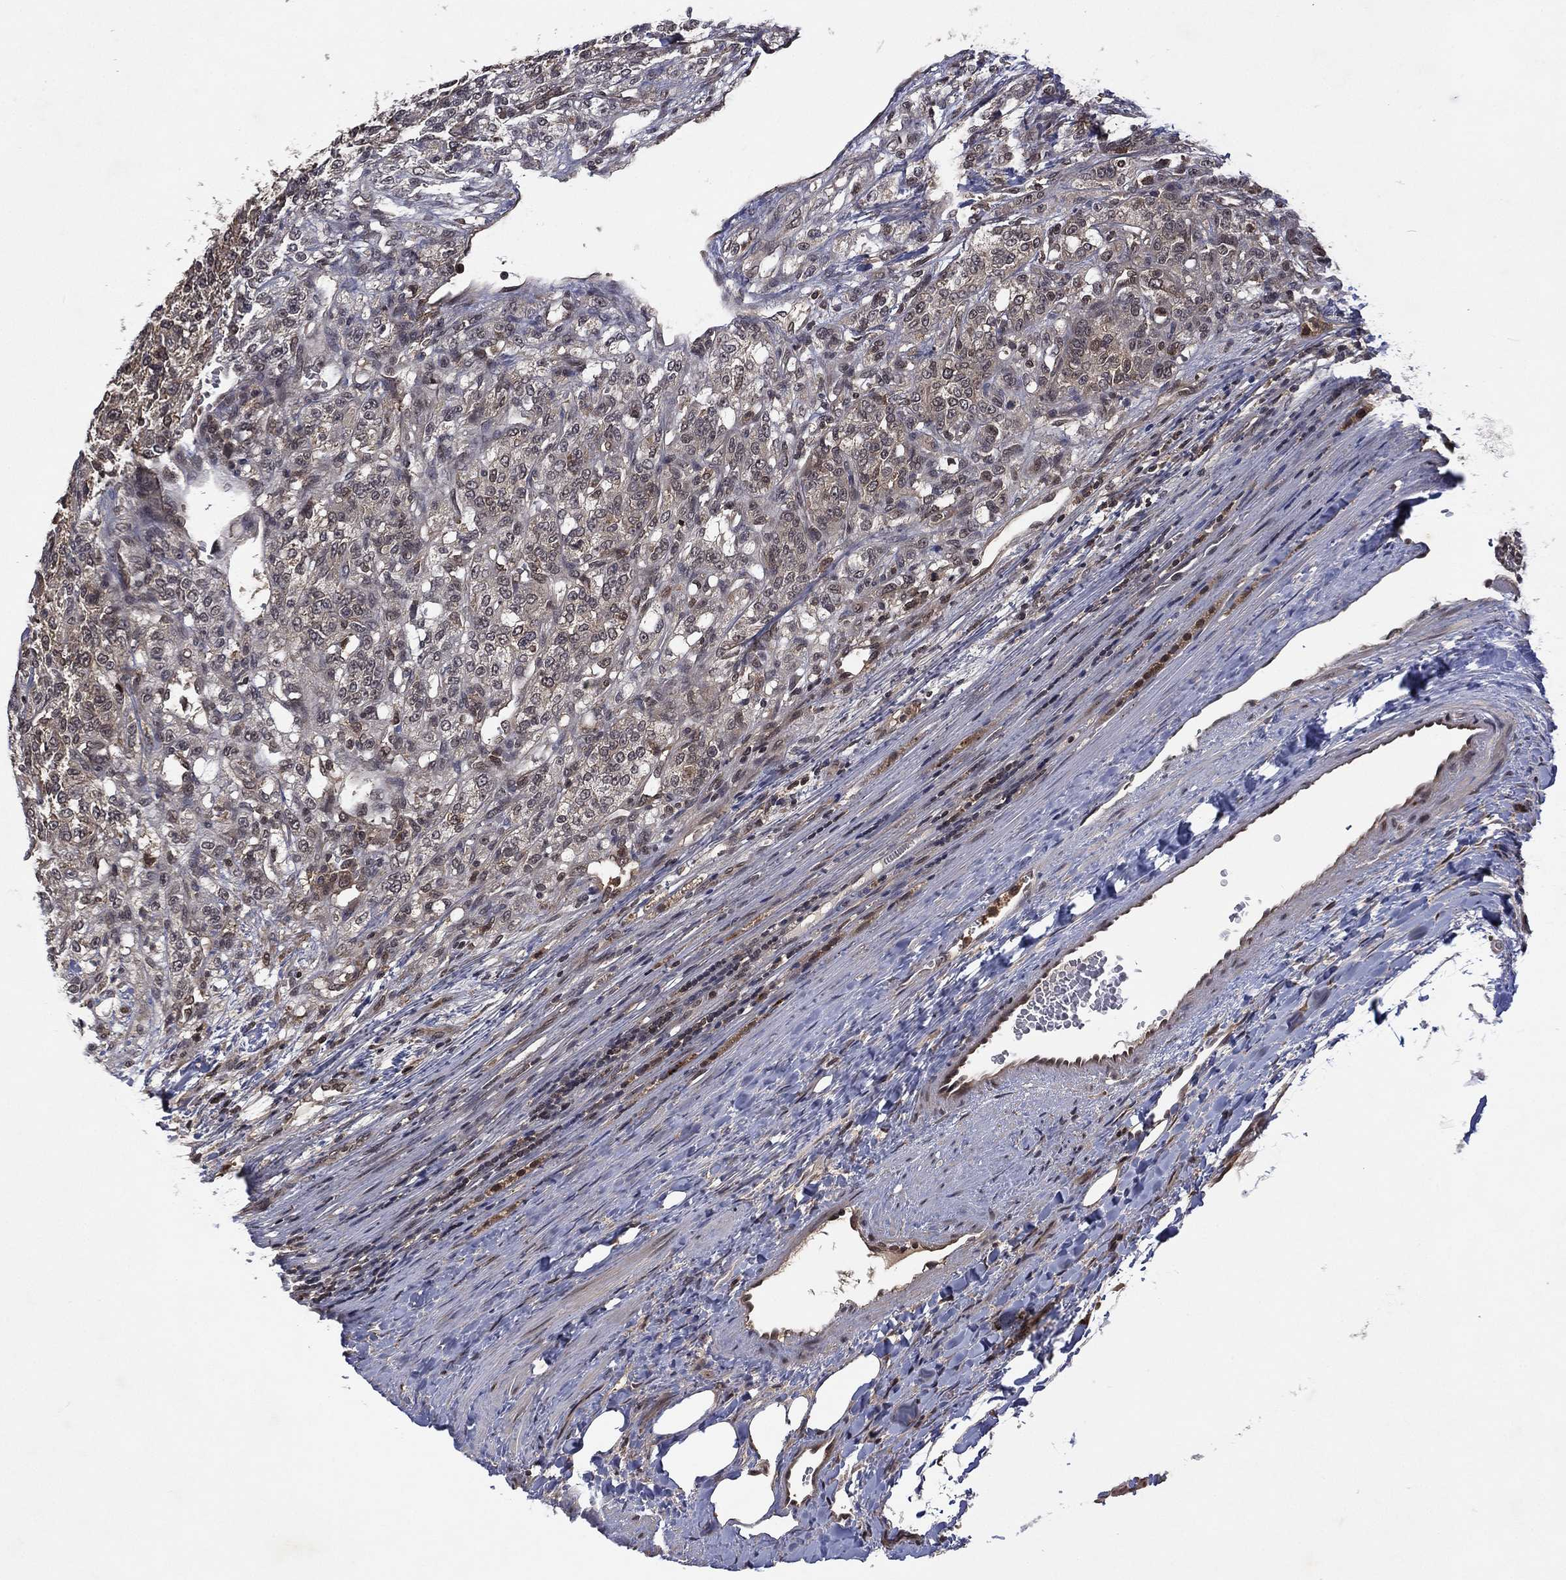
{"staining": {"intensity": "negative", "quantity": "none", "location": "none"}, "tissue": "renal cancer", "cell_type": "Tumor cells", "image_type": "cancer", "snomed": [{"axis": "morphology", "description": "Adenocarcinoma, NOS"}, {"axis": "topography", "description": "Kidney"}], "caption": "High magnification brightfield microscopy of renal cancer (adenocarcinoma) stained with DAB (brown) and counterstained with hematoxylin (blue): tumor cells show no significant positivity.", "gene": "ATG4B", "patient": {"sex": "female", "age": 63}}